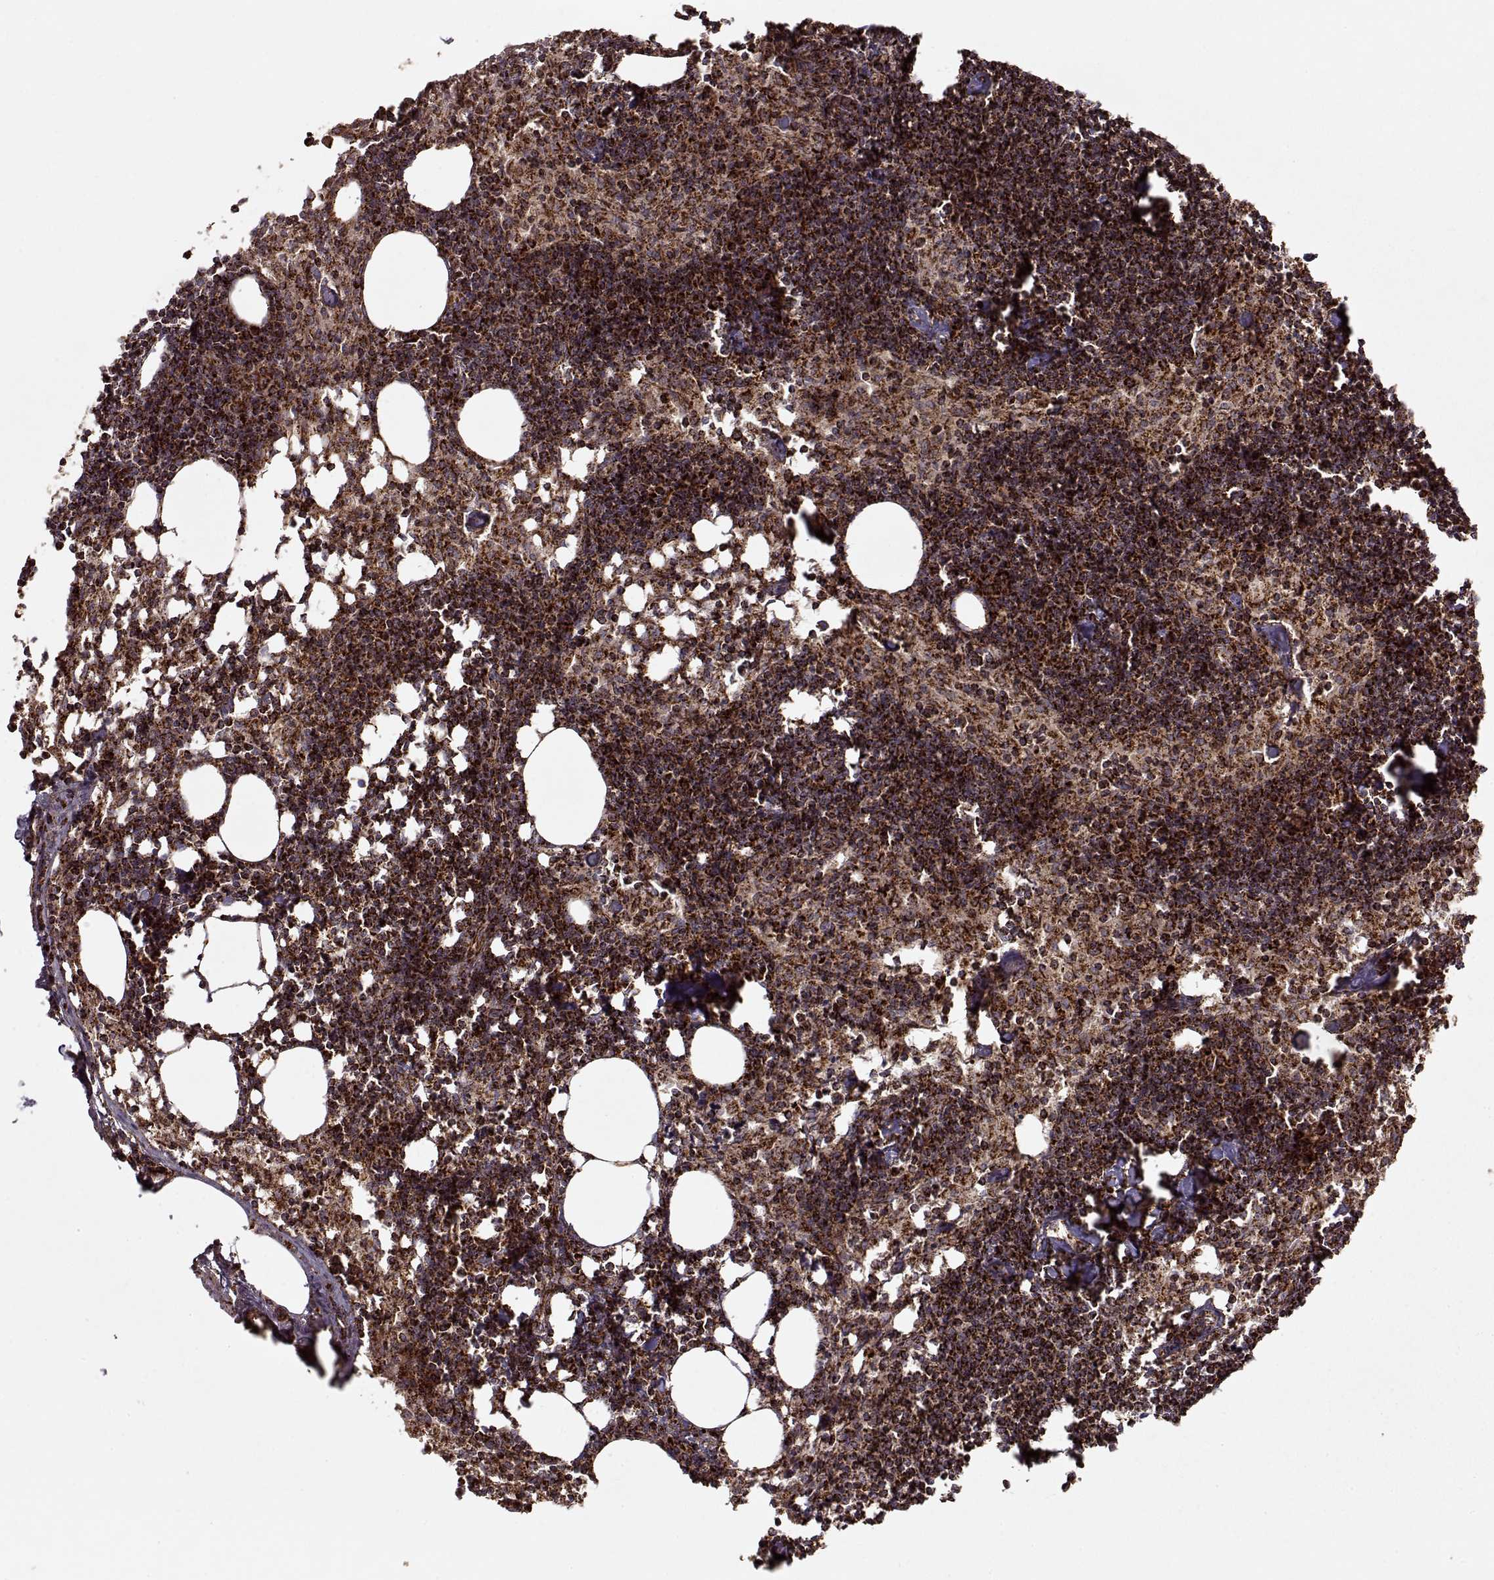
{"staining": {"intensity": "strong", "quantity": ">75%", "location": "cytoplasmic/membranous"}, "tissue": "lymph node", "cell_type": "Germinal center cells", "image_type": "normal", "snomed": [{"axis": "morphology", "description": "Normal tissue, NOS"}, {"axis": "topography", "description": "Lymph node"}], "caption": "Immunohistochemical staining of benign human lymph node reveals strong cytoplasmic/membranous protein expression in approximately >75% of germinal center cells.", "gene": "CMTM3", "patient": {"sex": "female", "age": 52}}